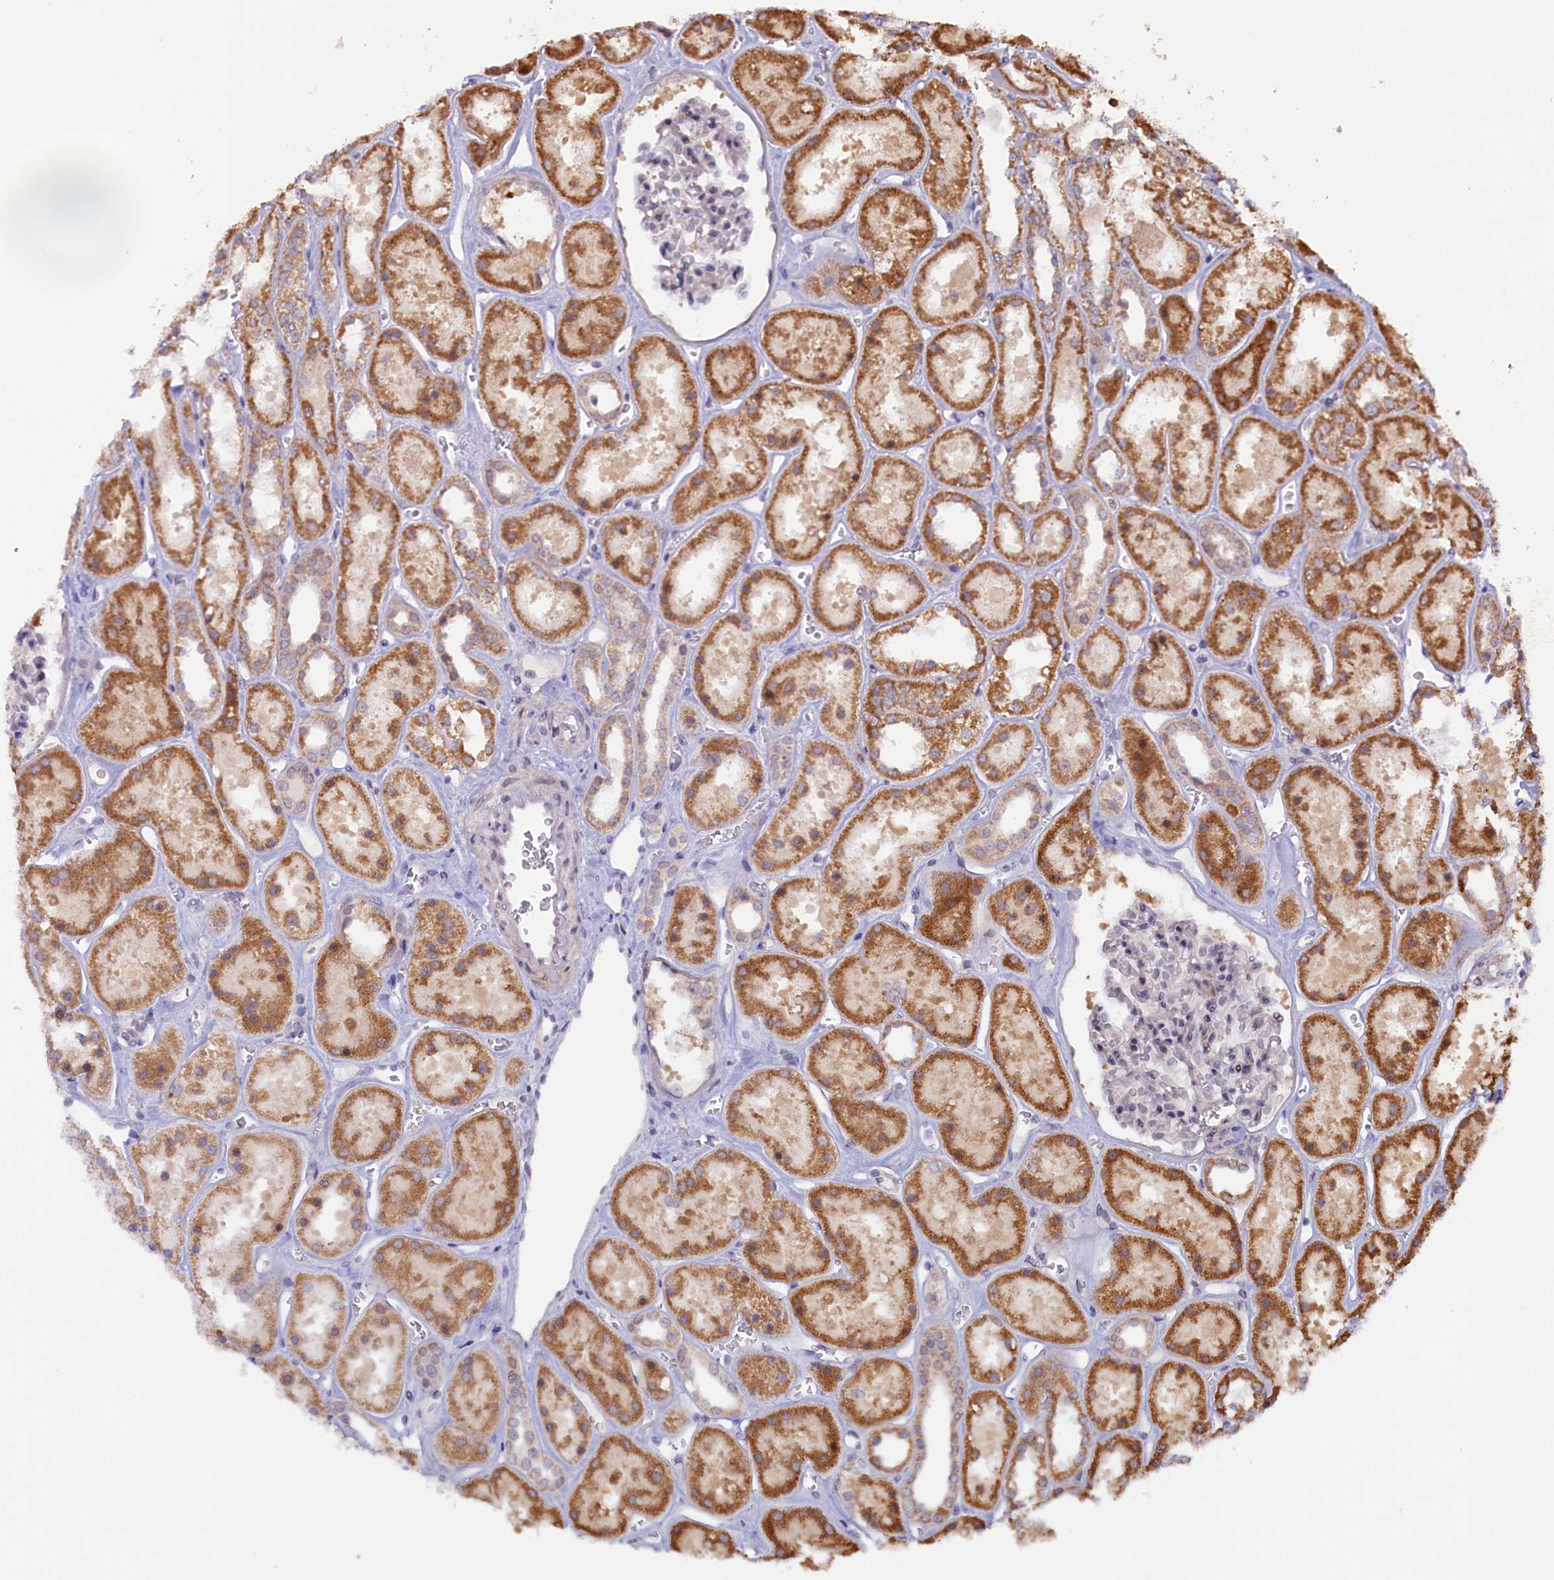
{"staining": {"intensity": "negative", "quantity": "none", "location": "none"}, "tissue": "kidney", "cell_type": "Cells in glomeruli", "image_type": "normal", "snomed": [{"axis": "morphology", "description": "Normal tissue, NOS"}, {"axis": "topography", "description": "Kidney"}], "caption": "Immunohistochemistry of normal human kidney demonstrates no positivity in cells in glomeruli. (Brightfield microscopy of DAB immunohistochemistry (IHC) at high magnification).", "gene": "DUS3L", "patient": {"sex": "female", "age": 41}}